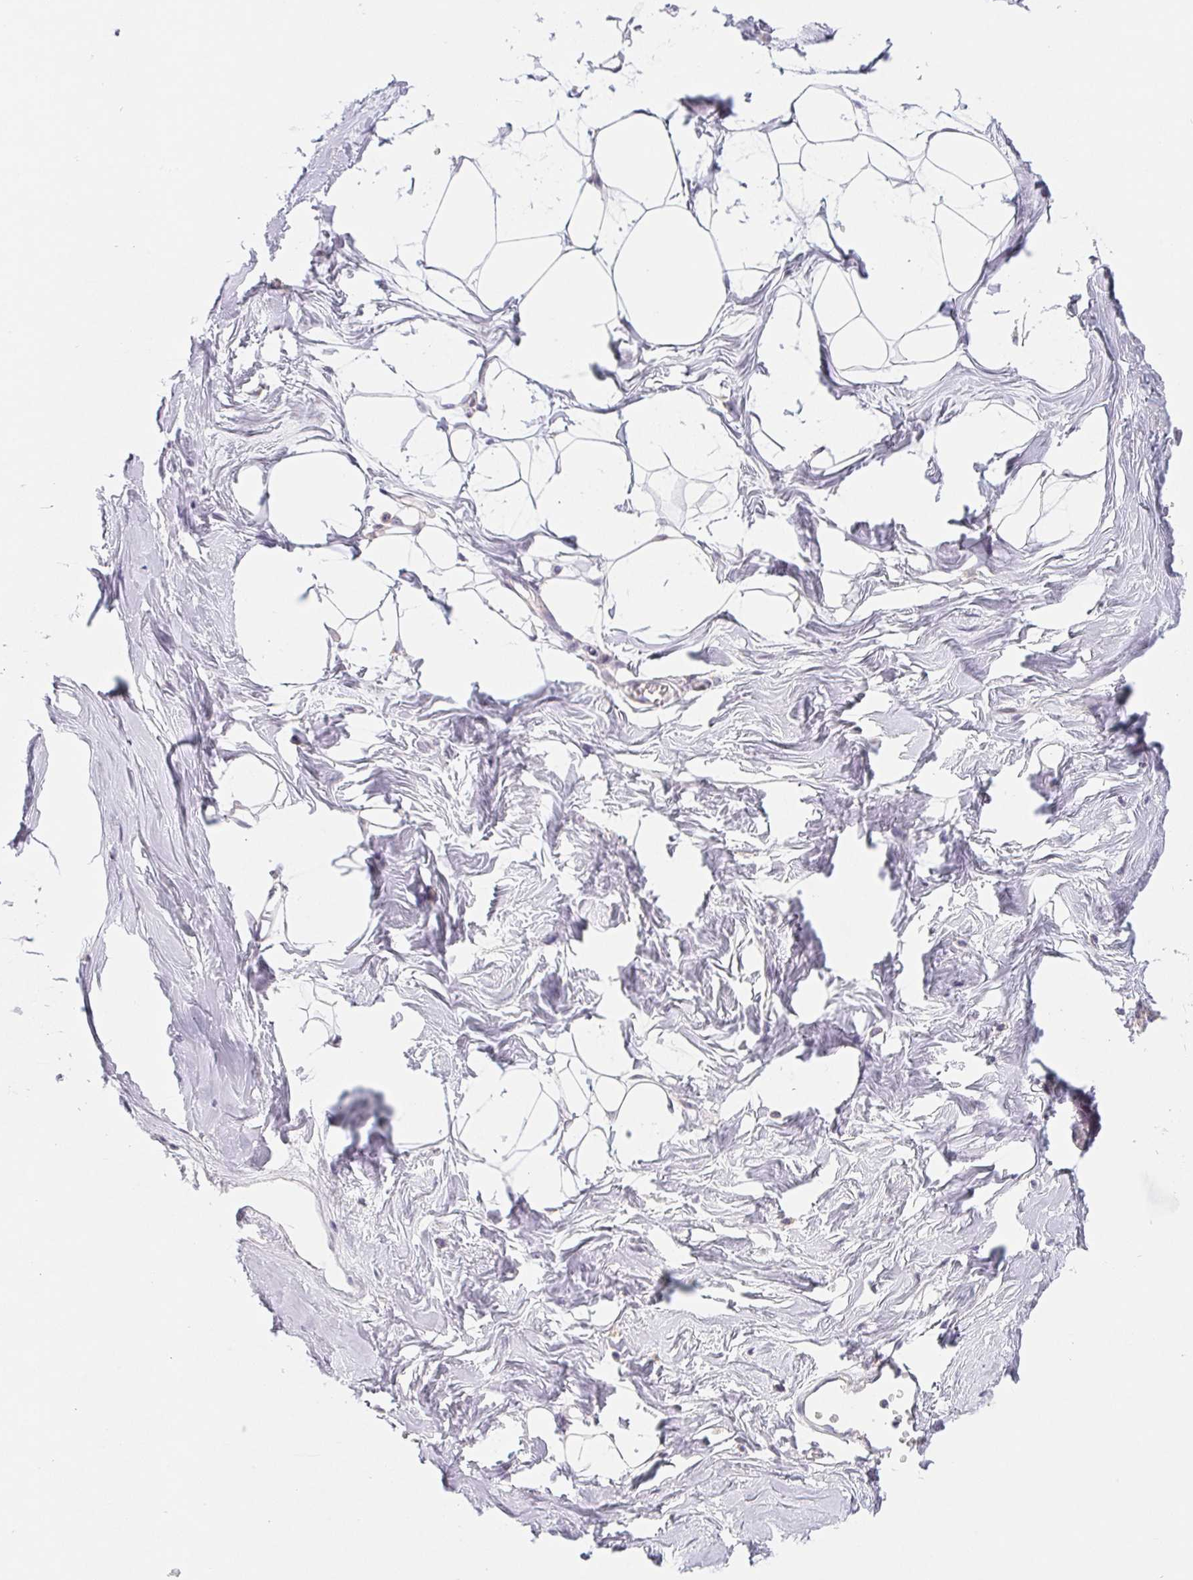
{"staining": {"intensity": "negative", "quantity": "none", "location": "none"}, "tissue": "breast", "cell_type": "Adipocytes", "image_type": "normal", "snomed": [{"axis": "morphology", "description": "Normal tissue, NOS"}, {"axis": "topography", "description": "Breast"}], "caption": "Immunohistochemistry photomicrograph of unremarkable breast stained for a protein (brown), which exhibits no positivity in adipocytes.", "gene": "CTNND2", "patient": {"sex": "female", "age": 45}}